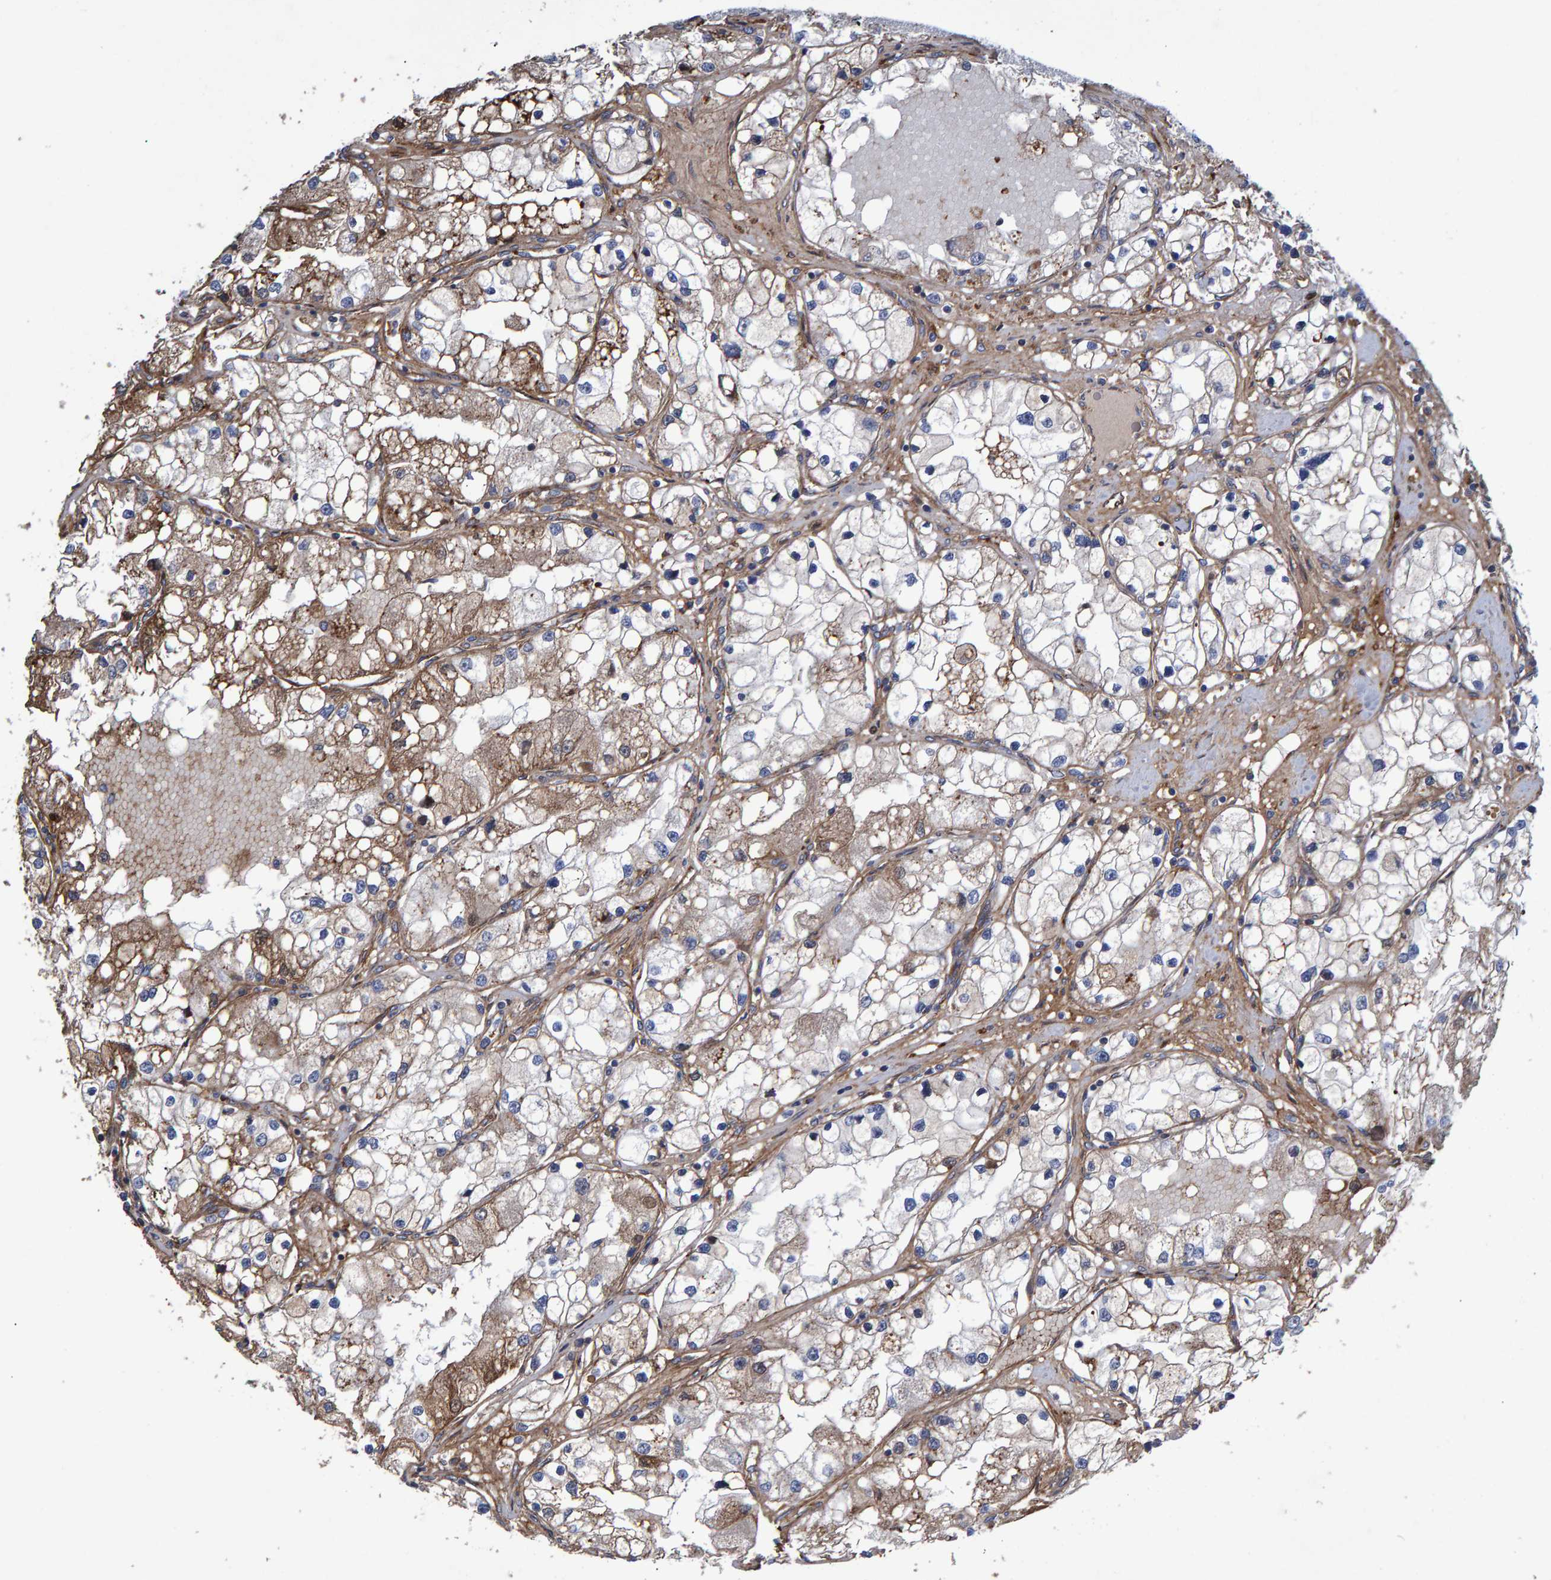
{"staining": {"intensity": "moderate", "quantity": ">75%", "location": "cytoplasmic/membranous"}, "tissue": "renal cancer", "cell_type": "Tumor cells", "image_type": "cancer", "snomed": [{"axis": "morphology", "description": "Adenocarcinoma, NOS"}, {"axis": "topography", "description": "Kidney"}], "caption": "Protein expression analysis of renal adenocarcinoma displays moderate cytoplasmic/membranous positivity in about >75% of tumor cells. (IHC, brightfield microscopy, high magnification).", "gene": "SLIT2", "patient": {"sex": "male", "age": 68}}